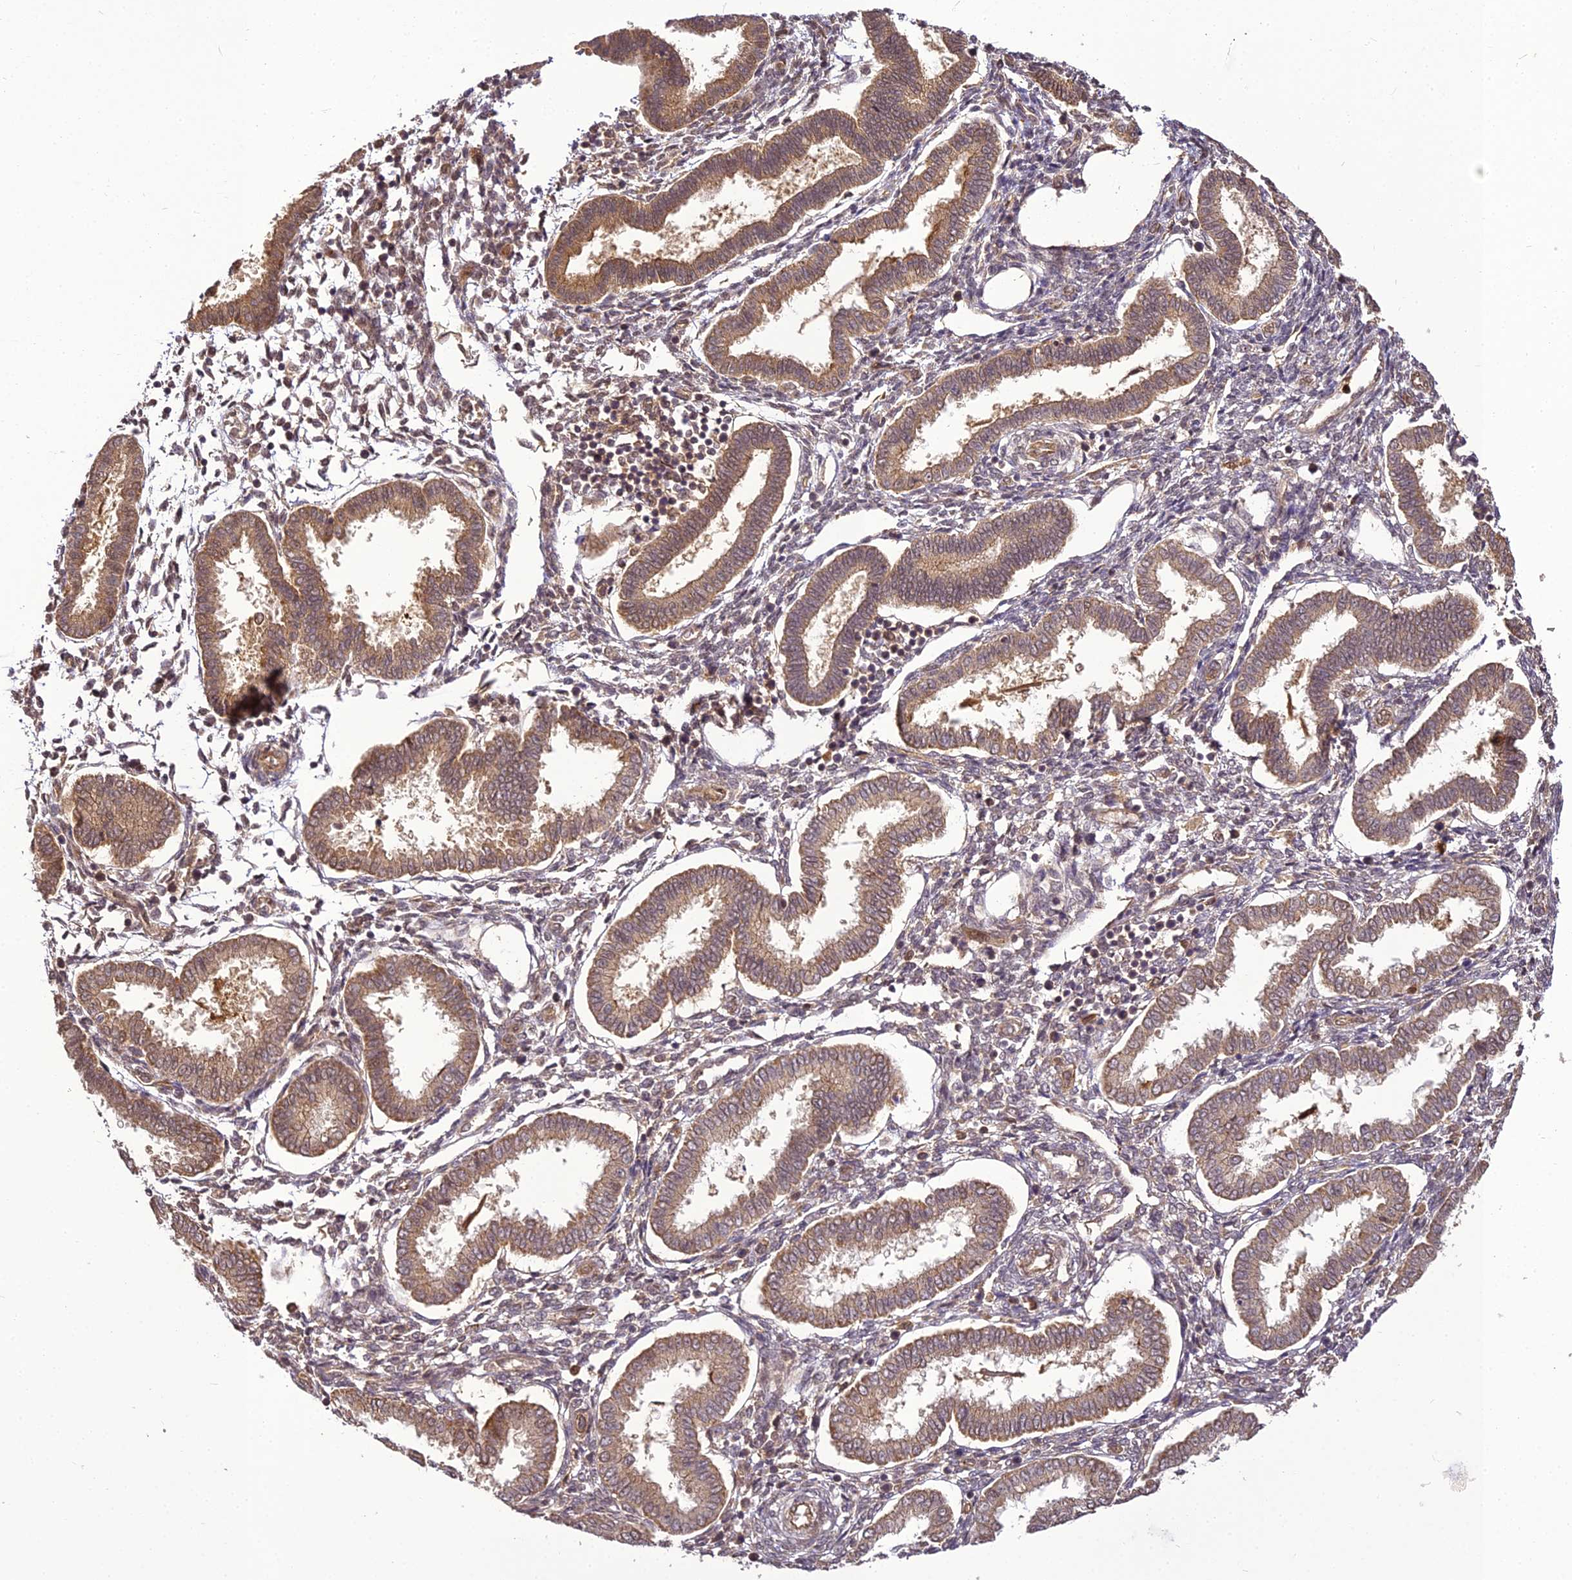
{"staining": {"intensity": "weak", "quantity": "<25%", "location": "cytoplasmic/membranous"}, "tissue": "endometrium", "cell_type": "Cells in endometrial stroma", "image_type": "normal", "snomed": [{"axis": "morphology", "description": "Normal tissue, NOS"}, {"axis": "topography", "description": "Endometrium"}], "caption": "DAB immunohistochemical staining of benign human endometrium exhibits no significant staining in cells in endometrial stroma.", "gene": "BCDIN3D", "patient": {"sex": "female", "age": 24}}